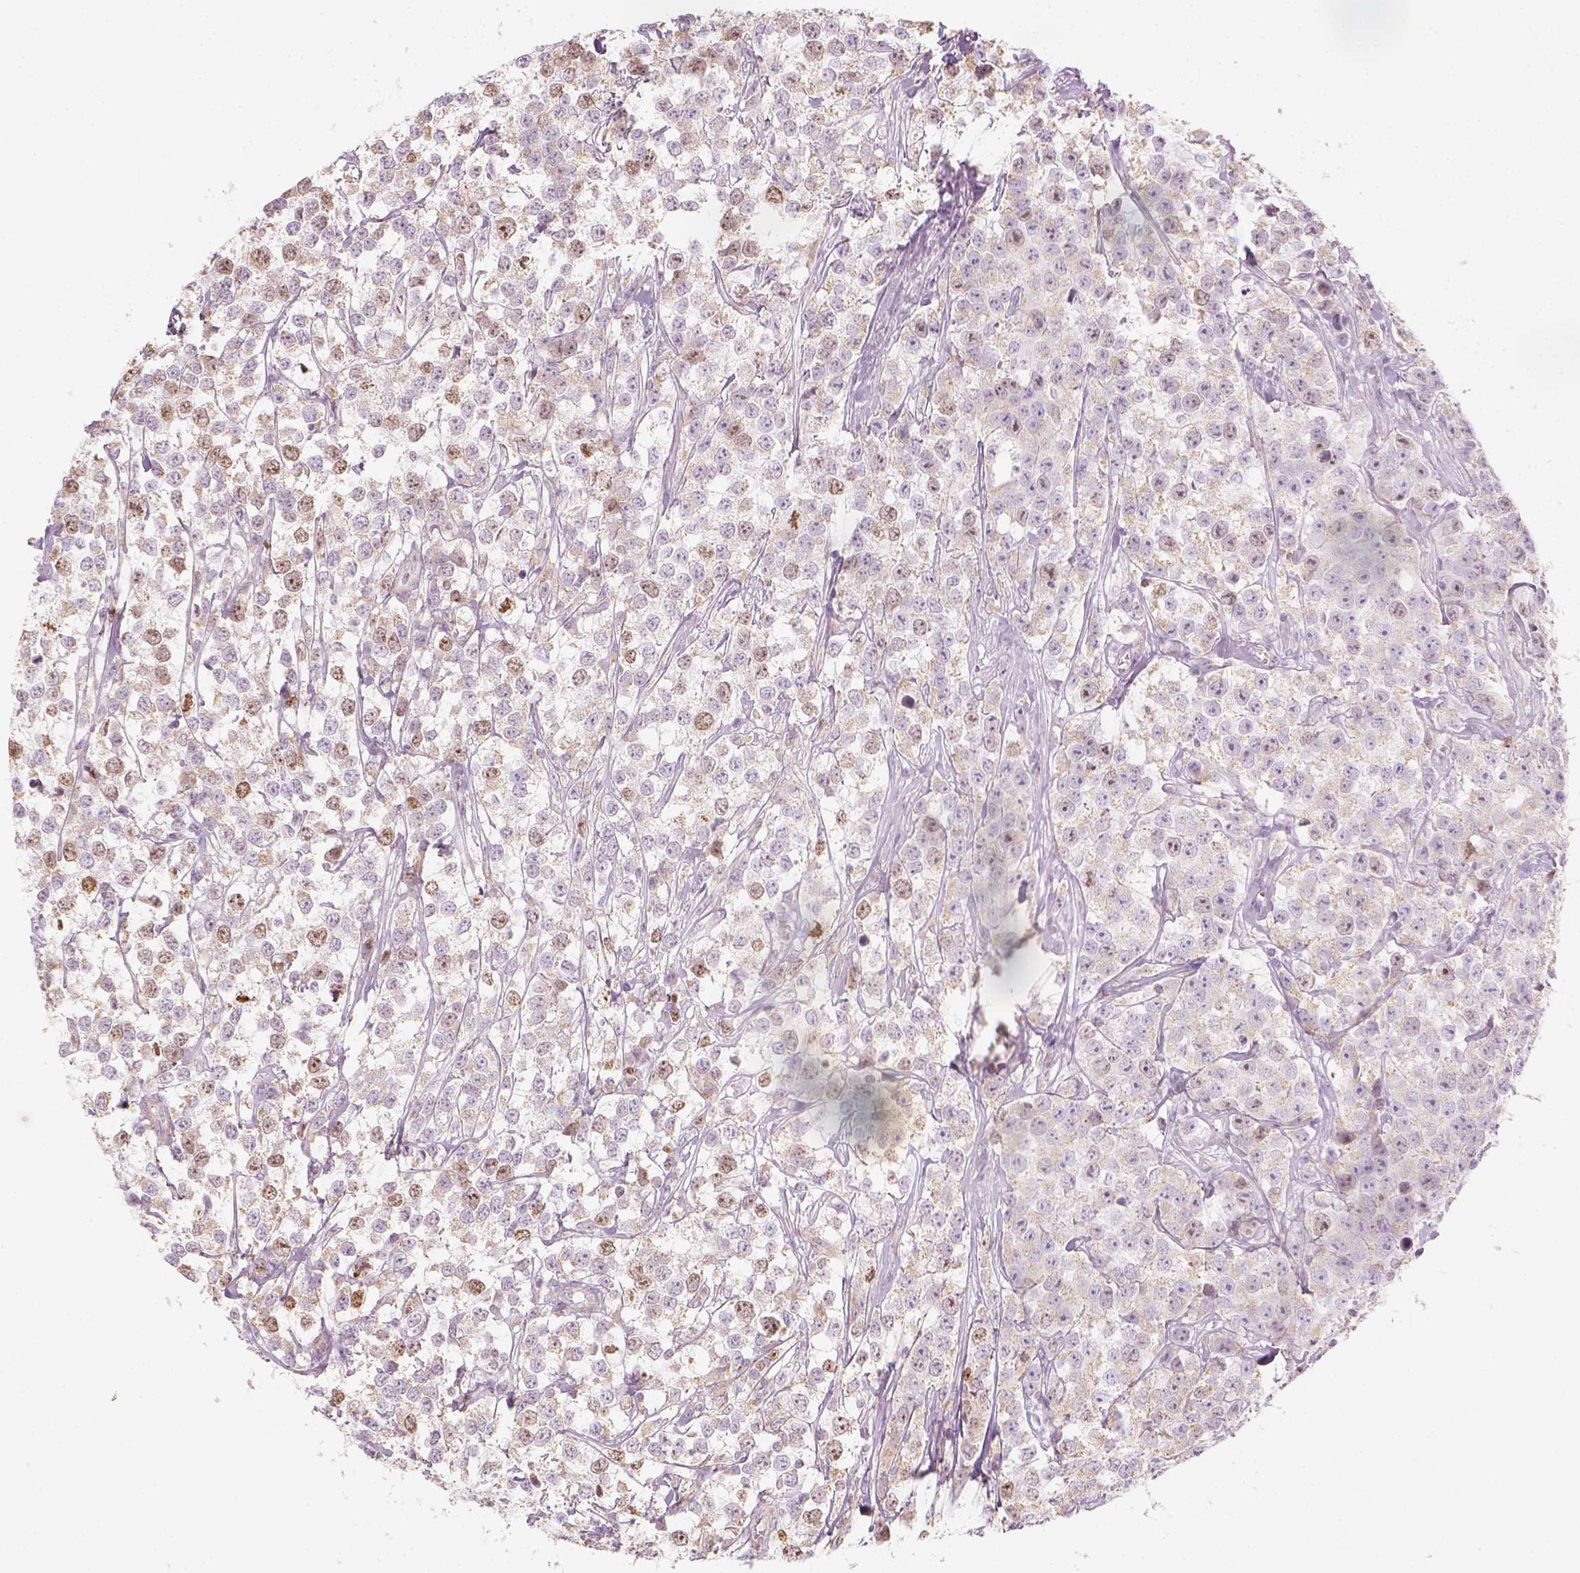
{"staining": {"intensity": "weak", "quantity": ">75%", "location": "cytoplasmic/membranous"}, "tissue": "testis cancer", "cell_type": "Tumor cells", "image_type": "cancer", "snomed": [{"axis": "morphology", "description": "Seminoma, NOS"}, {"axis": "topography", "description": "Testis"}], "caption": "This is a photomicrograph of immunohistochemistry (IHC) staining of testis cancer (seminoma), which shows weak expression in the cytoplasmic/membranous of tumor cells.", "gene": "LCA5", "patient": {"sex": "male", "age": 59}}